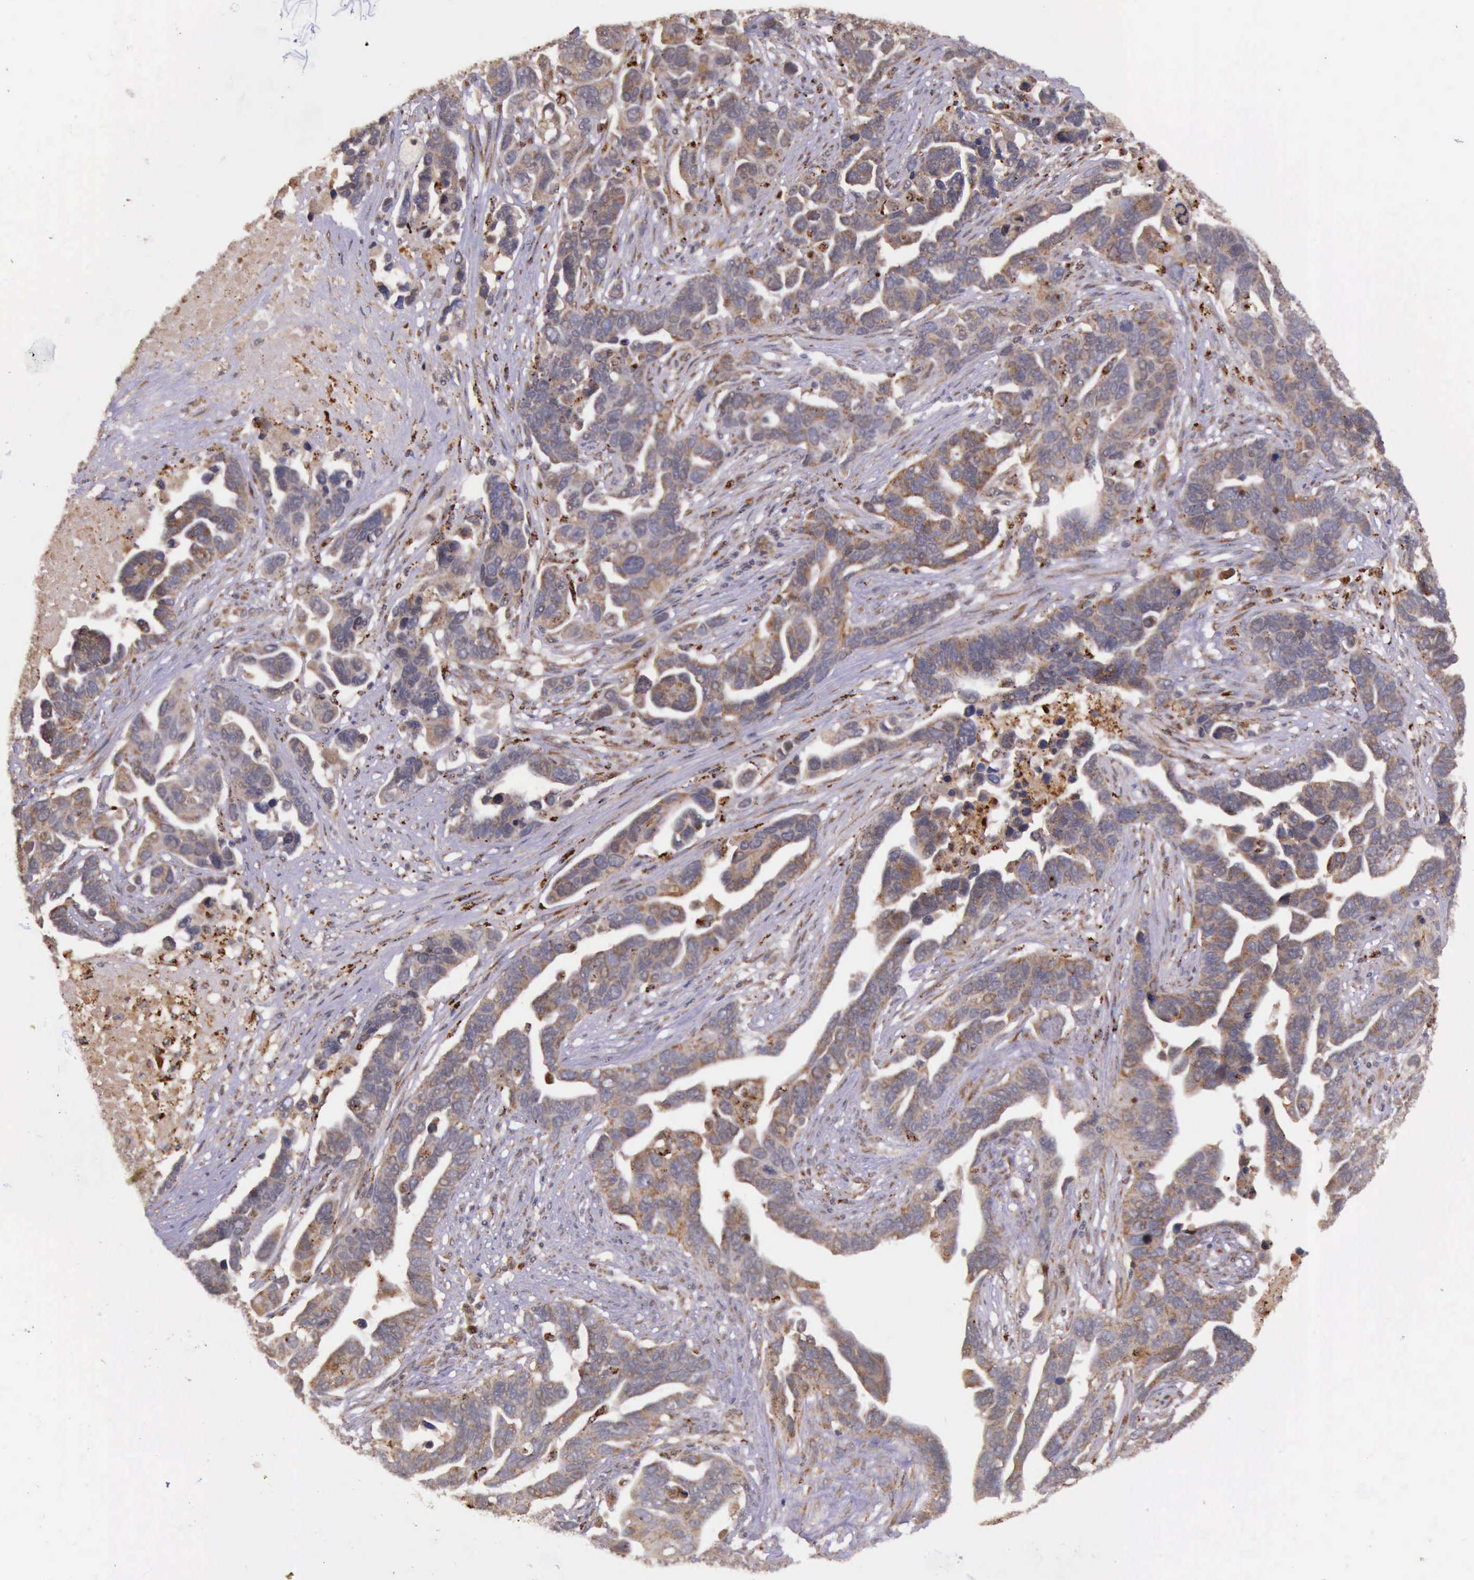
{"staining": {"intensity": "moderate", "quantity": ">75%", "location": "cytoplasmic/membranous"}, "tissue": "ovarian cancer", "cell_type": "Tumor cells", "image_type": "cancer", "snomed": [{"axis": "morphology", "description": "Cystadenocarcinoma, serous, NOS"}, {"axis": "topography", "description": "Ovary"}], "caption": "Ovarian cancer tissue demonstrates moderate cytoplasmic/membranous positivity in about >75% of tumor cells Ihc stains the protein of interest in brown and the nuclei are stained blue.", "gene": "ARMCX3", "patient": {"sex": "female", "age": 54}}